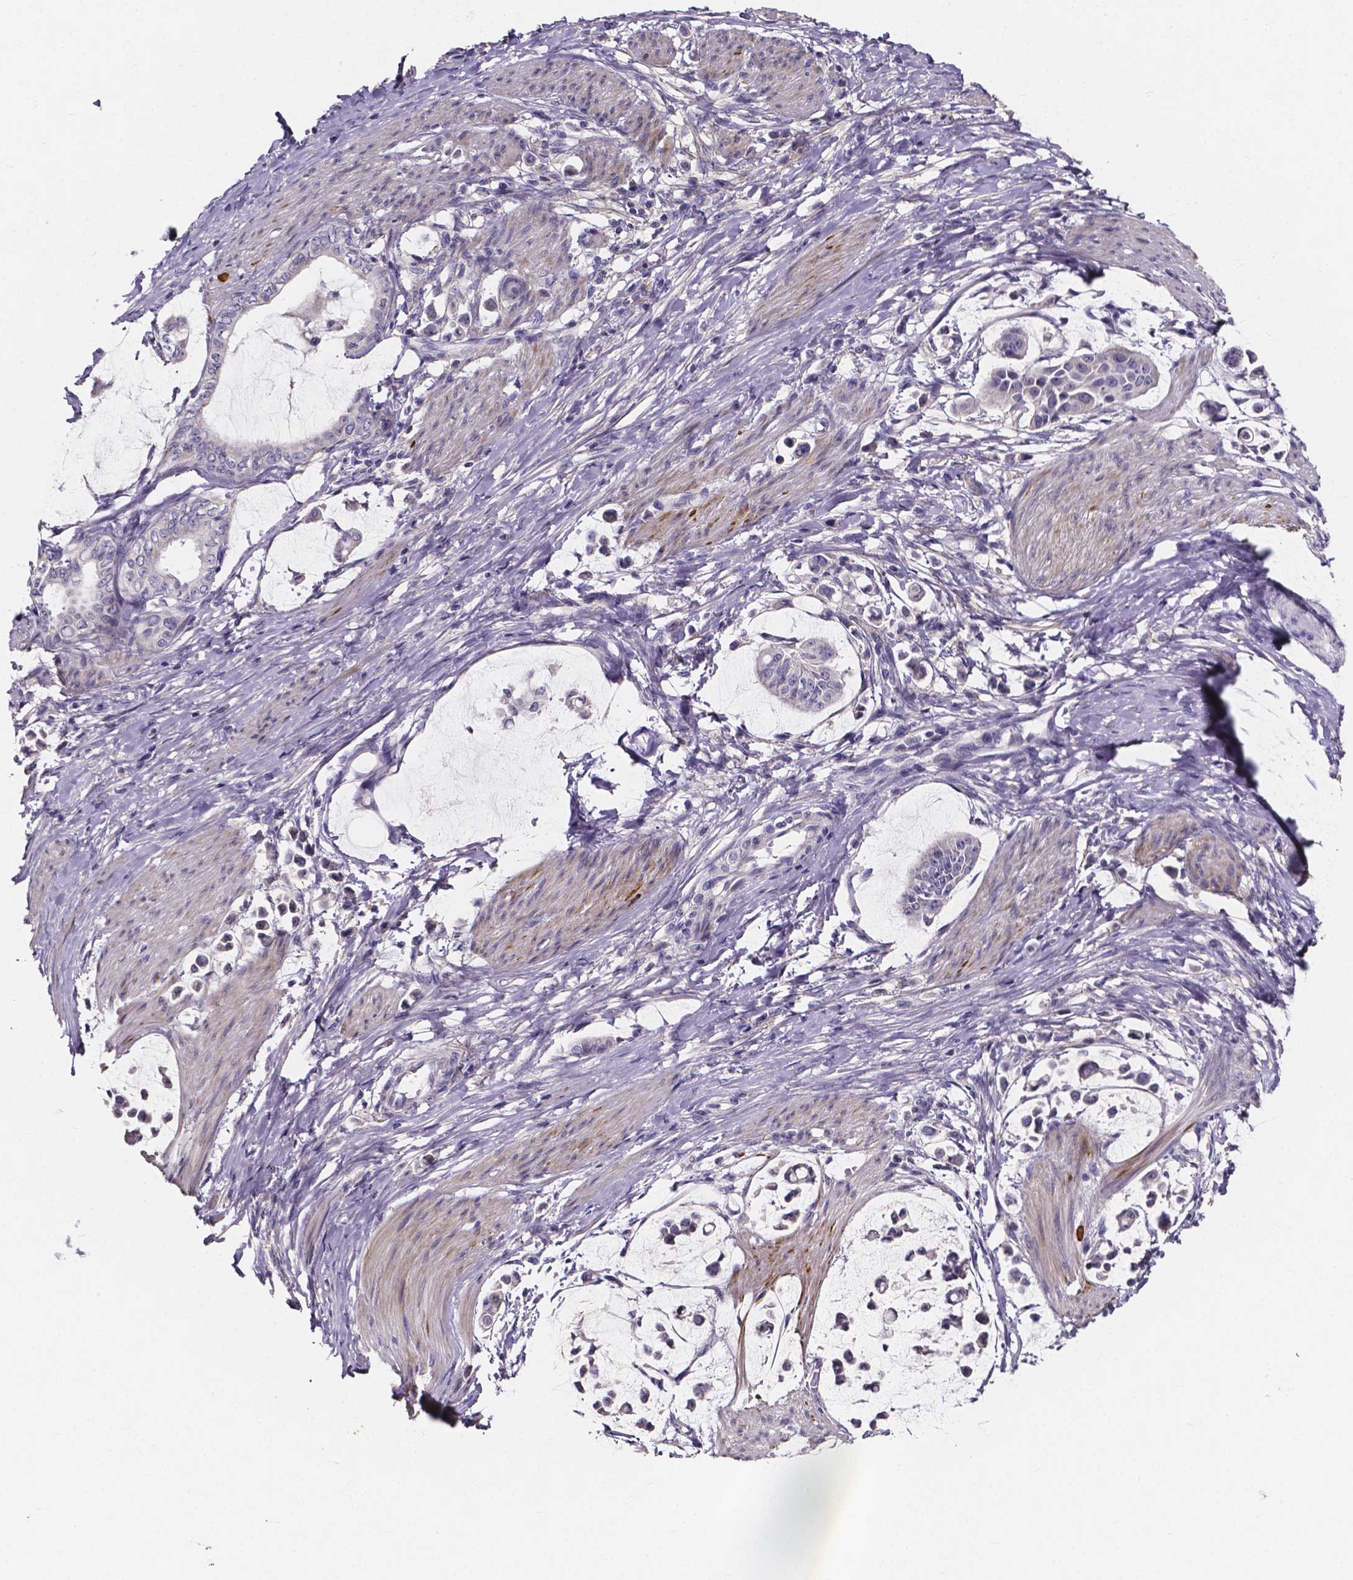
{"staining": {"intensity": "negative", "quantity": "none", "location": "none"}, "tissue": "stomach cancer", "cell_type": "Tumor cells", "image_type": "cancer", "snomed": [{"axis": "morphology", "description": "Adenocarcinoma, NOS"}, {"axis": "topography", "description": "Stomach"}], "caption": "Immunohistochemistry (IHC) of human adenocarcinoma (stomach) reveals no expression in tumor cells. Brightfield microscopy of immunohistochemistry stained with DAB (brown) and hematoxylin (blue), captured at high magnification.", "gene": "SPOCD1", "patient": {"sex": "male", "age": 82}}